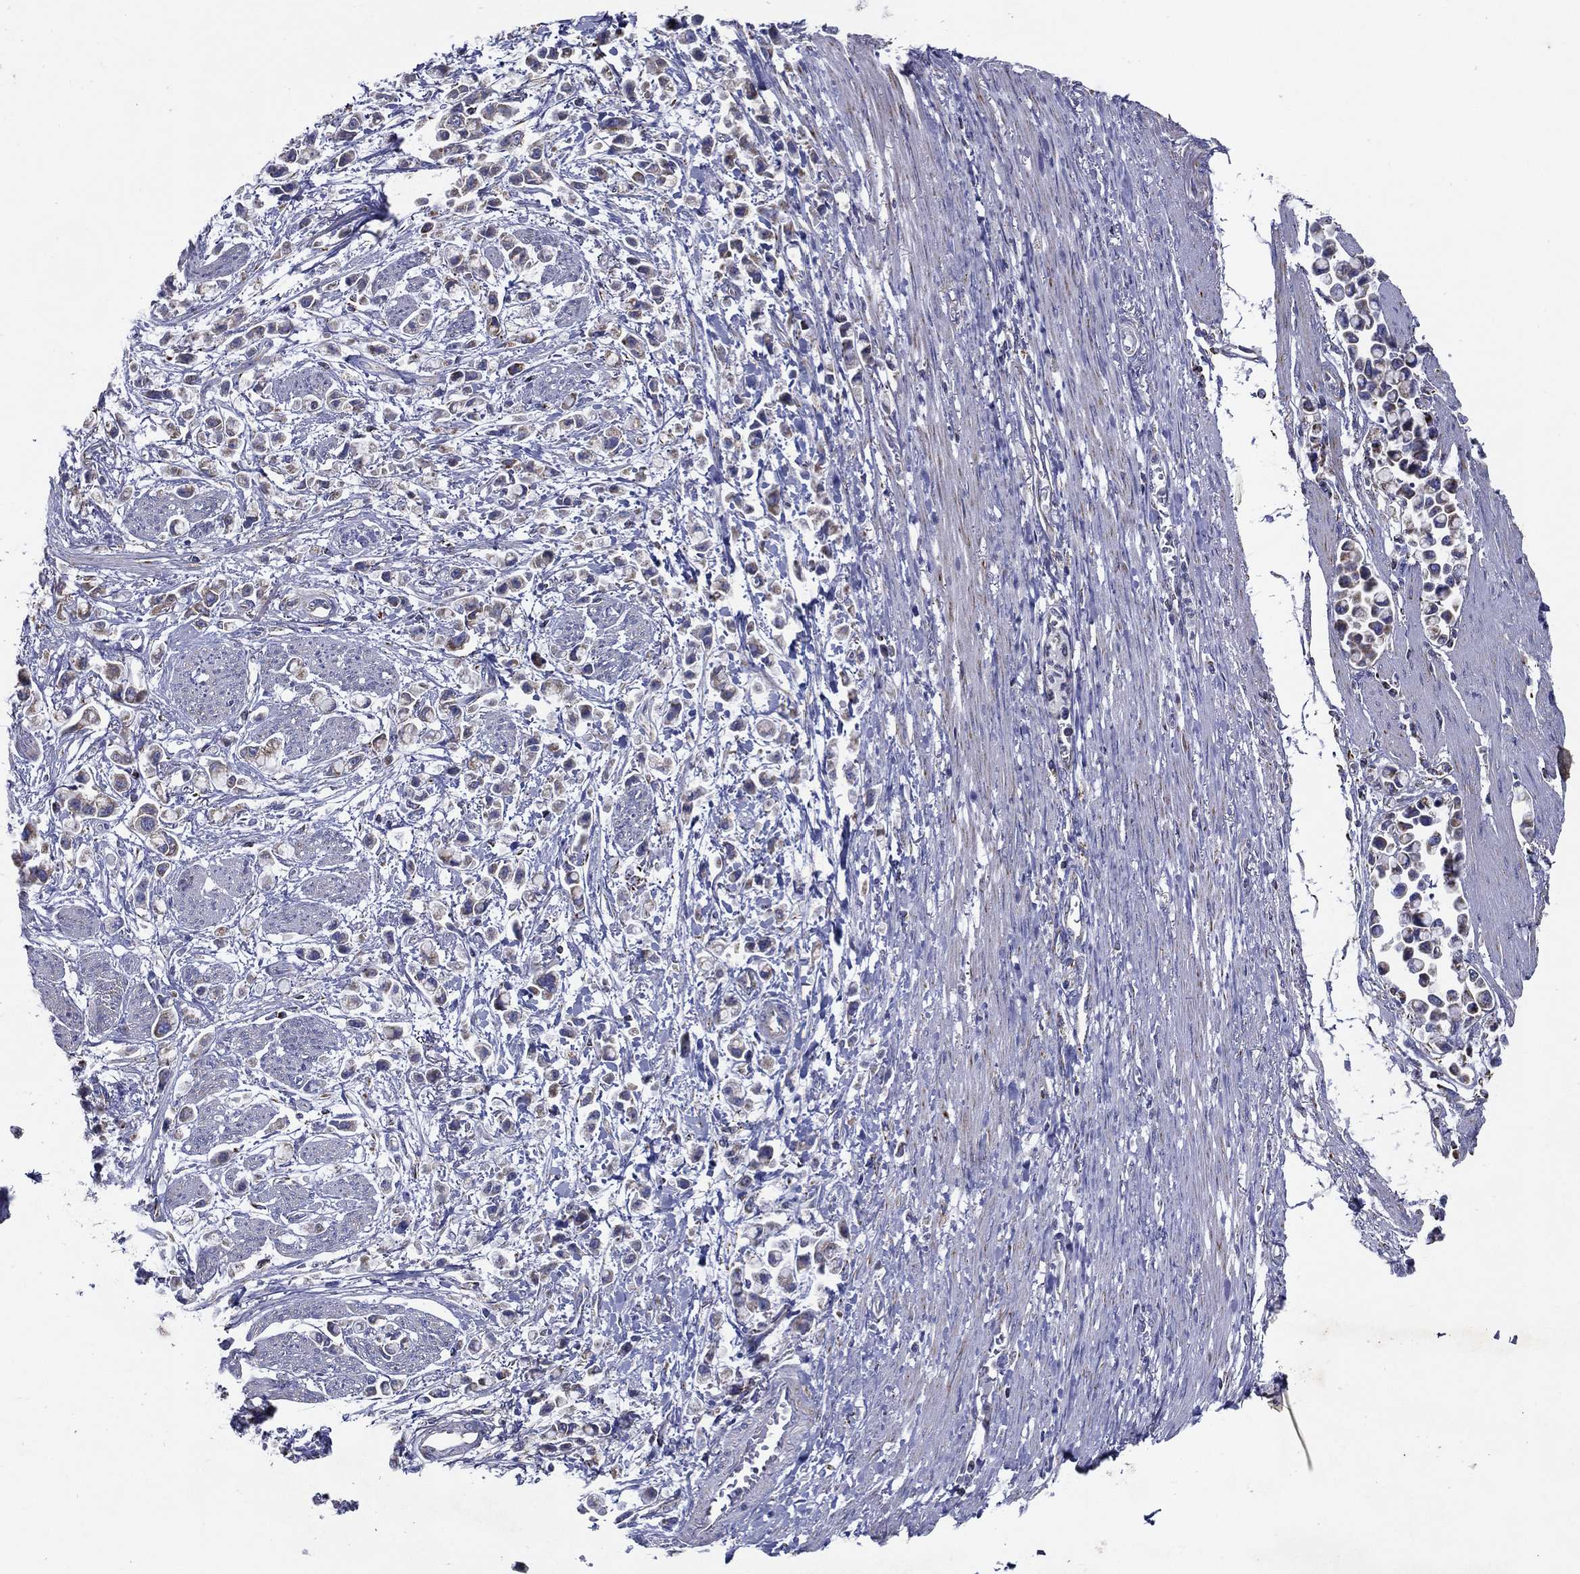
{"staining": {"intensity": "weak", "quantity": "<25%", "location": "cytoplasmic/membranous"}, "tissue": "stomach cancer", "cell_type": "Tumor cells", "image_type": "cancer", "snomed": [{"axis": "morphology", "description": "Adenocarcinoma, NOS"}, {"axis": "topography", "description": "Stomach"}], "caption": "Tumor cells show no significant positivity in stomach cancer.", "gene": "SFXN1", "patient": {"sex": "female", "age": 81}}